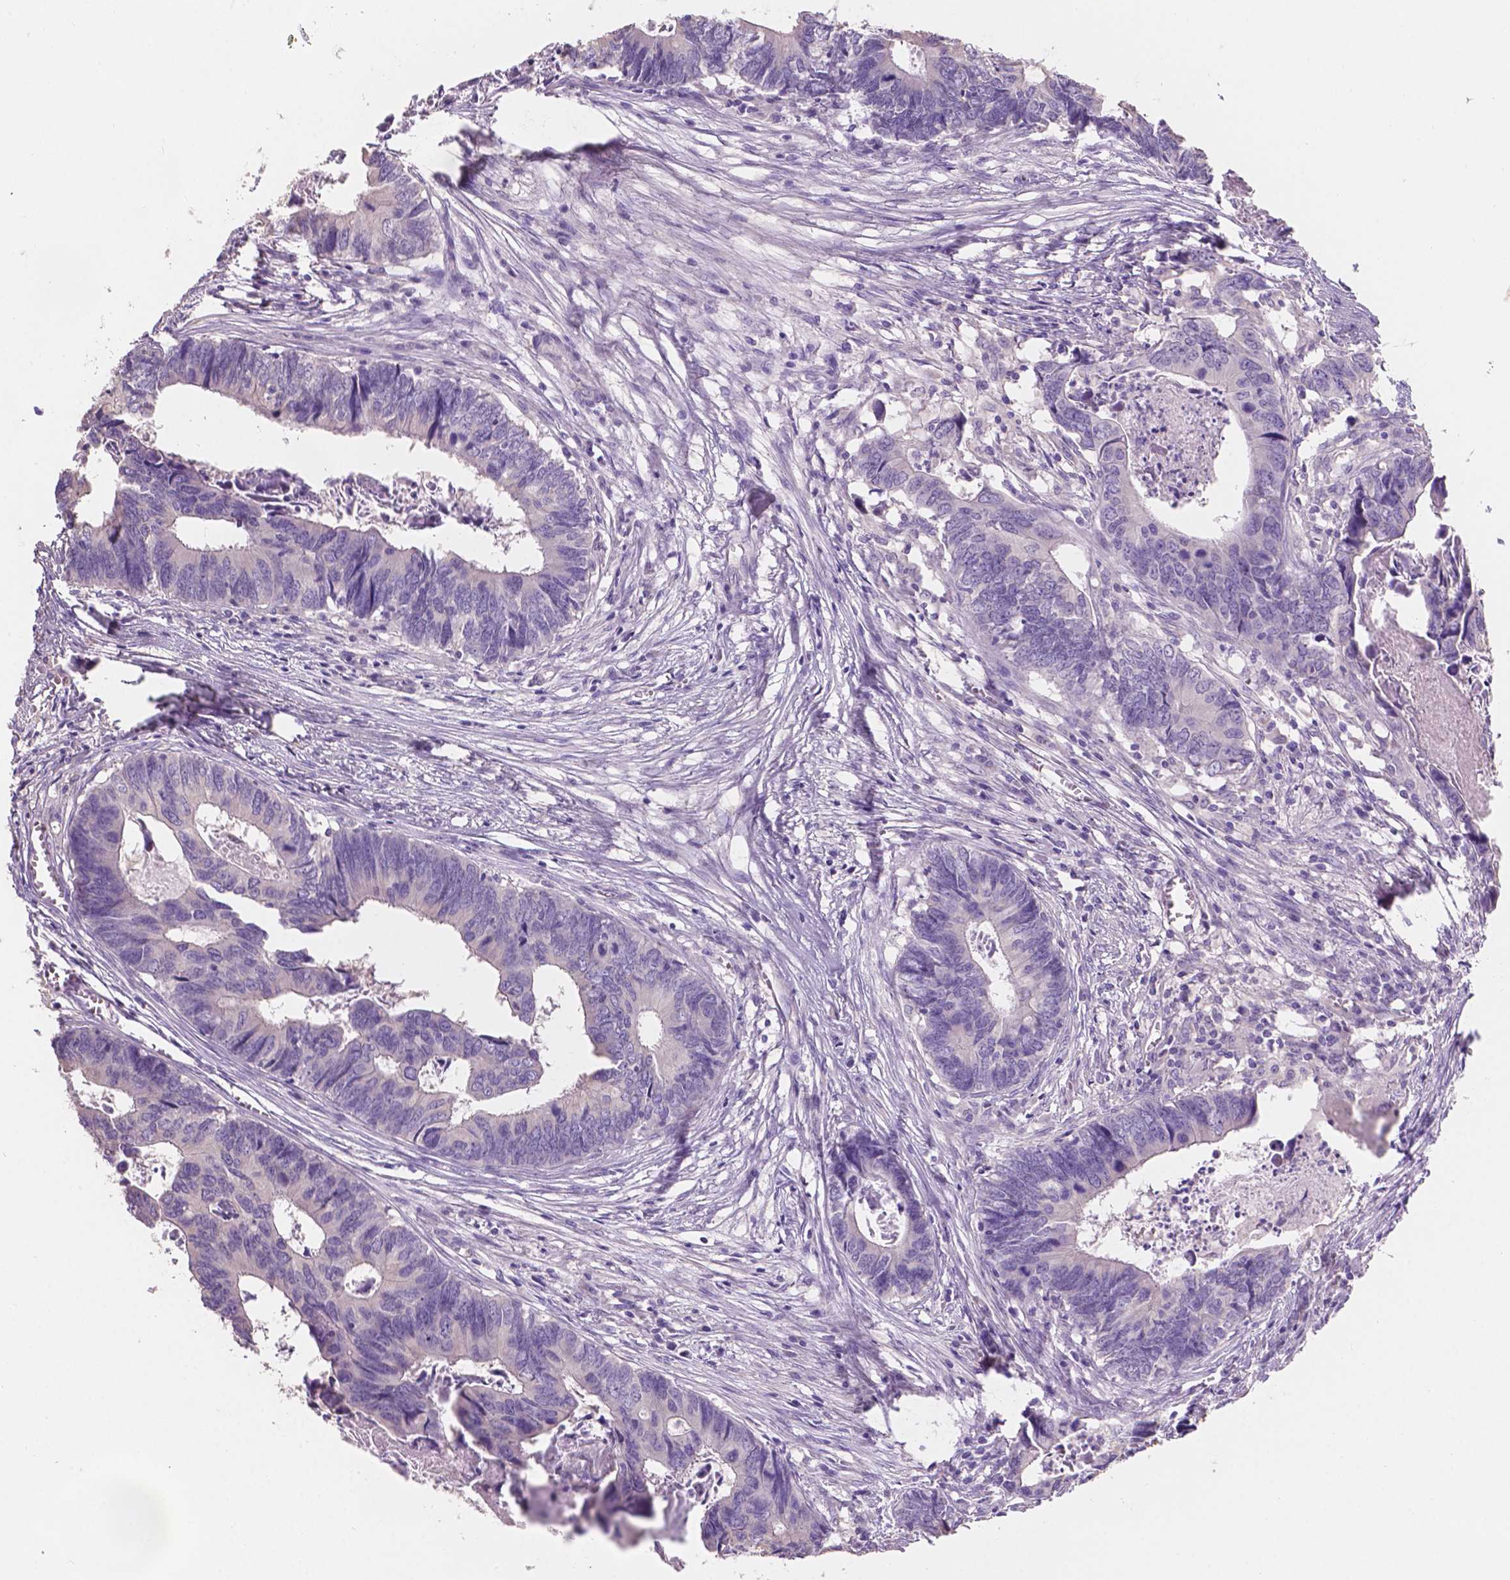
{"staining": {"intensity": "negative", "quantity": "none", "location": "none"}, "tissue": "colorectal cancer", "cell_type": "Tumor cells", "image_type": "cancer", "snomed": [{"axis": "morphology", "description": "Adenocarcinoma, NOS"}, {"axis": "topography", "description": "Colon"}], "caption": "High power microscopy micrograph of an immunohistochemistry (IHC) photomicrograph of adenocarcinoma (colorectal), revealing no significant positivity in tumor cells.", "gene": "SBSN", "patient": {"sex": "female", "age": 82}}